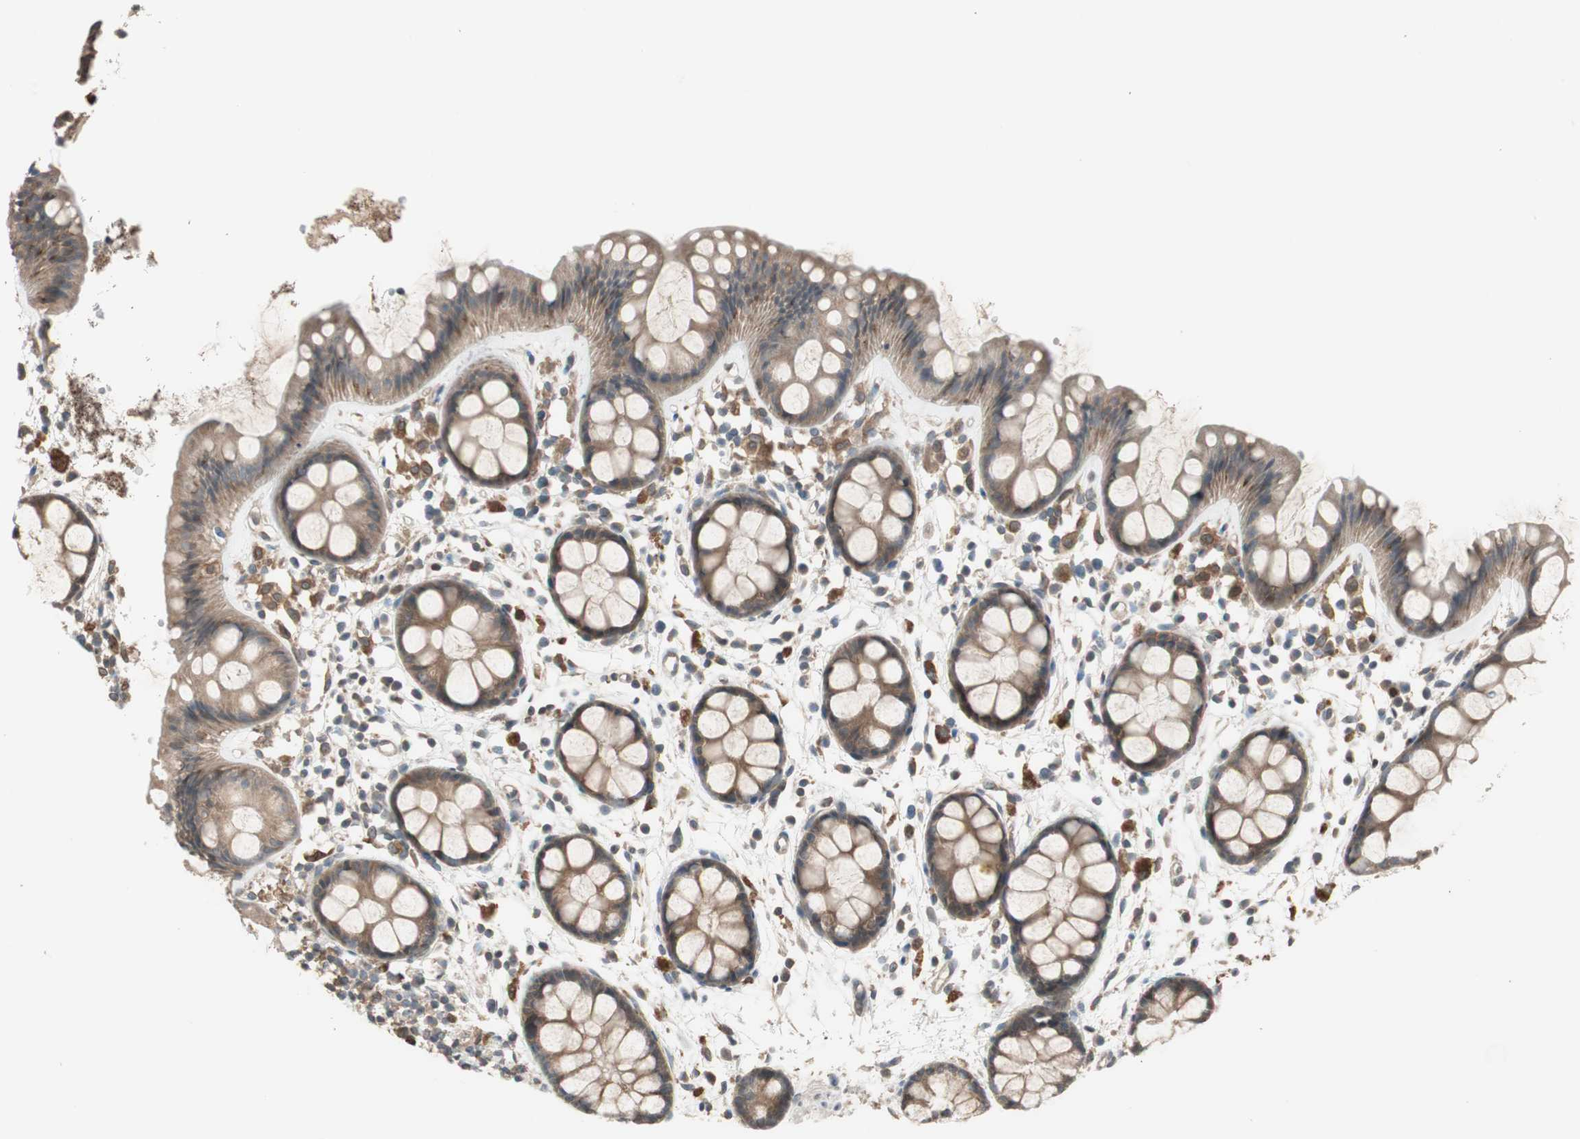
{"staining": {"intensity": "moderate", "quantity": ">75%", "location": "cytoplasmic/membranous"}, "tissue": "rectum", "cell_type": "Glandular cells", "image_type": "normal", "snomed": [{"axis": "morphology", "description": "Normal tissue, NOS"}, {"axis": "topography", "description": "Rectum"}], "caption": "Immunohistochemistry (IHC) (DAB) staining of unremarkable human rectum shows moderate cytoplasmic/membranous protein staining in approximately >75% of glandular cells. (DAB = brown stain, brightfield microscopy at high magnification).", "gene": "ATP6AP2", "patient": {"sex": "female", "age": 66}}